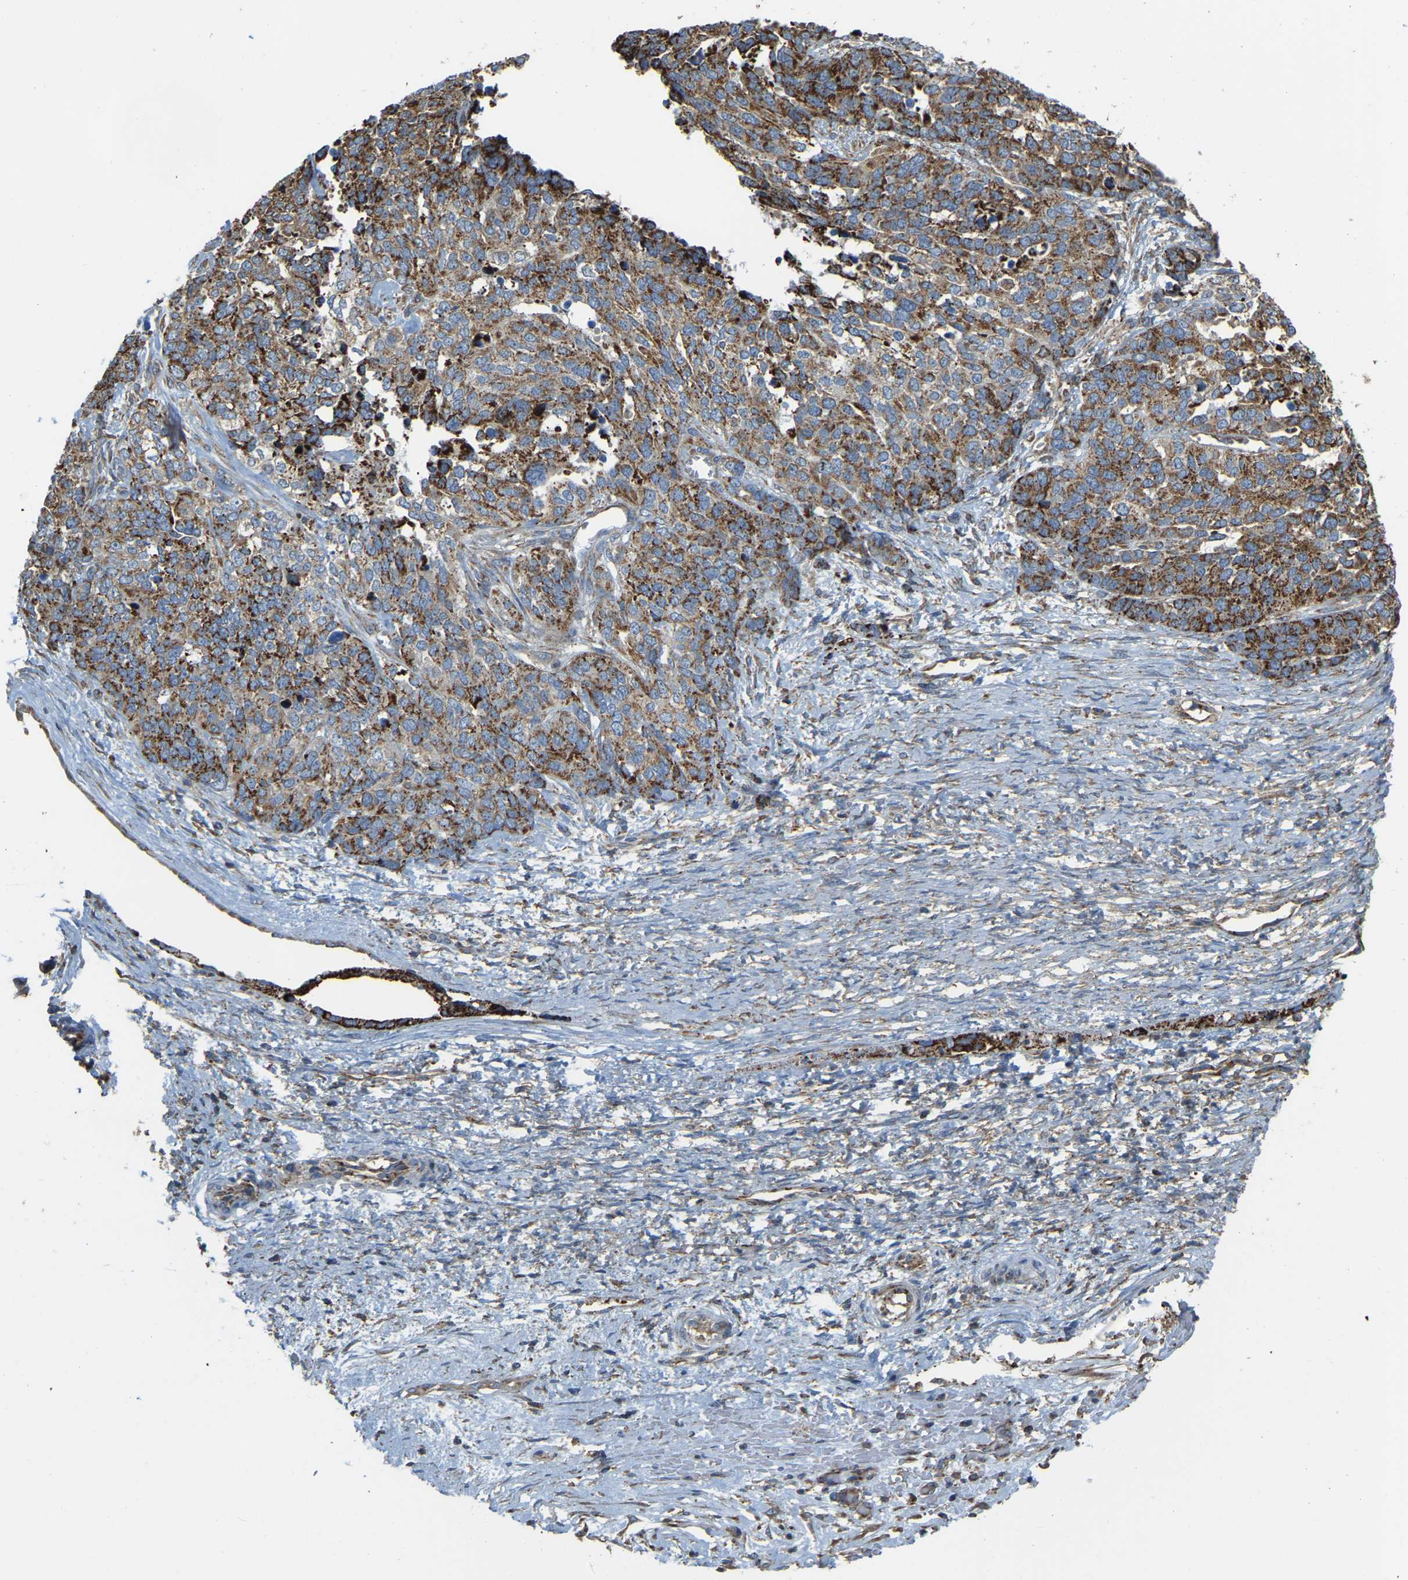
{"staining": {"intensity": "moderate", "quantity": ">75%", "location": "cytoplasmic/membranous"}, "tissue": "ovarian cancer", "cell_type": "Tumor cells", "image_type": "cancer", "snomed": [{"axis": "morphology", "description": "Cystadenocarcinoma, serous, NOS"}, {"axis": "topography", "description": "Ovary"}], "caption": "Immunohistochemical staining of ovarian serous cystadenocarcinoma demonstrates medium levels of moderate cytoplasmic/membranous positivity in about >75% of tumor cells.", "gene": "PSMD7", "patient": {"sex": "female", "age": 44}}